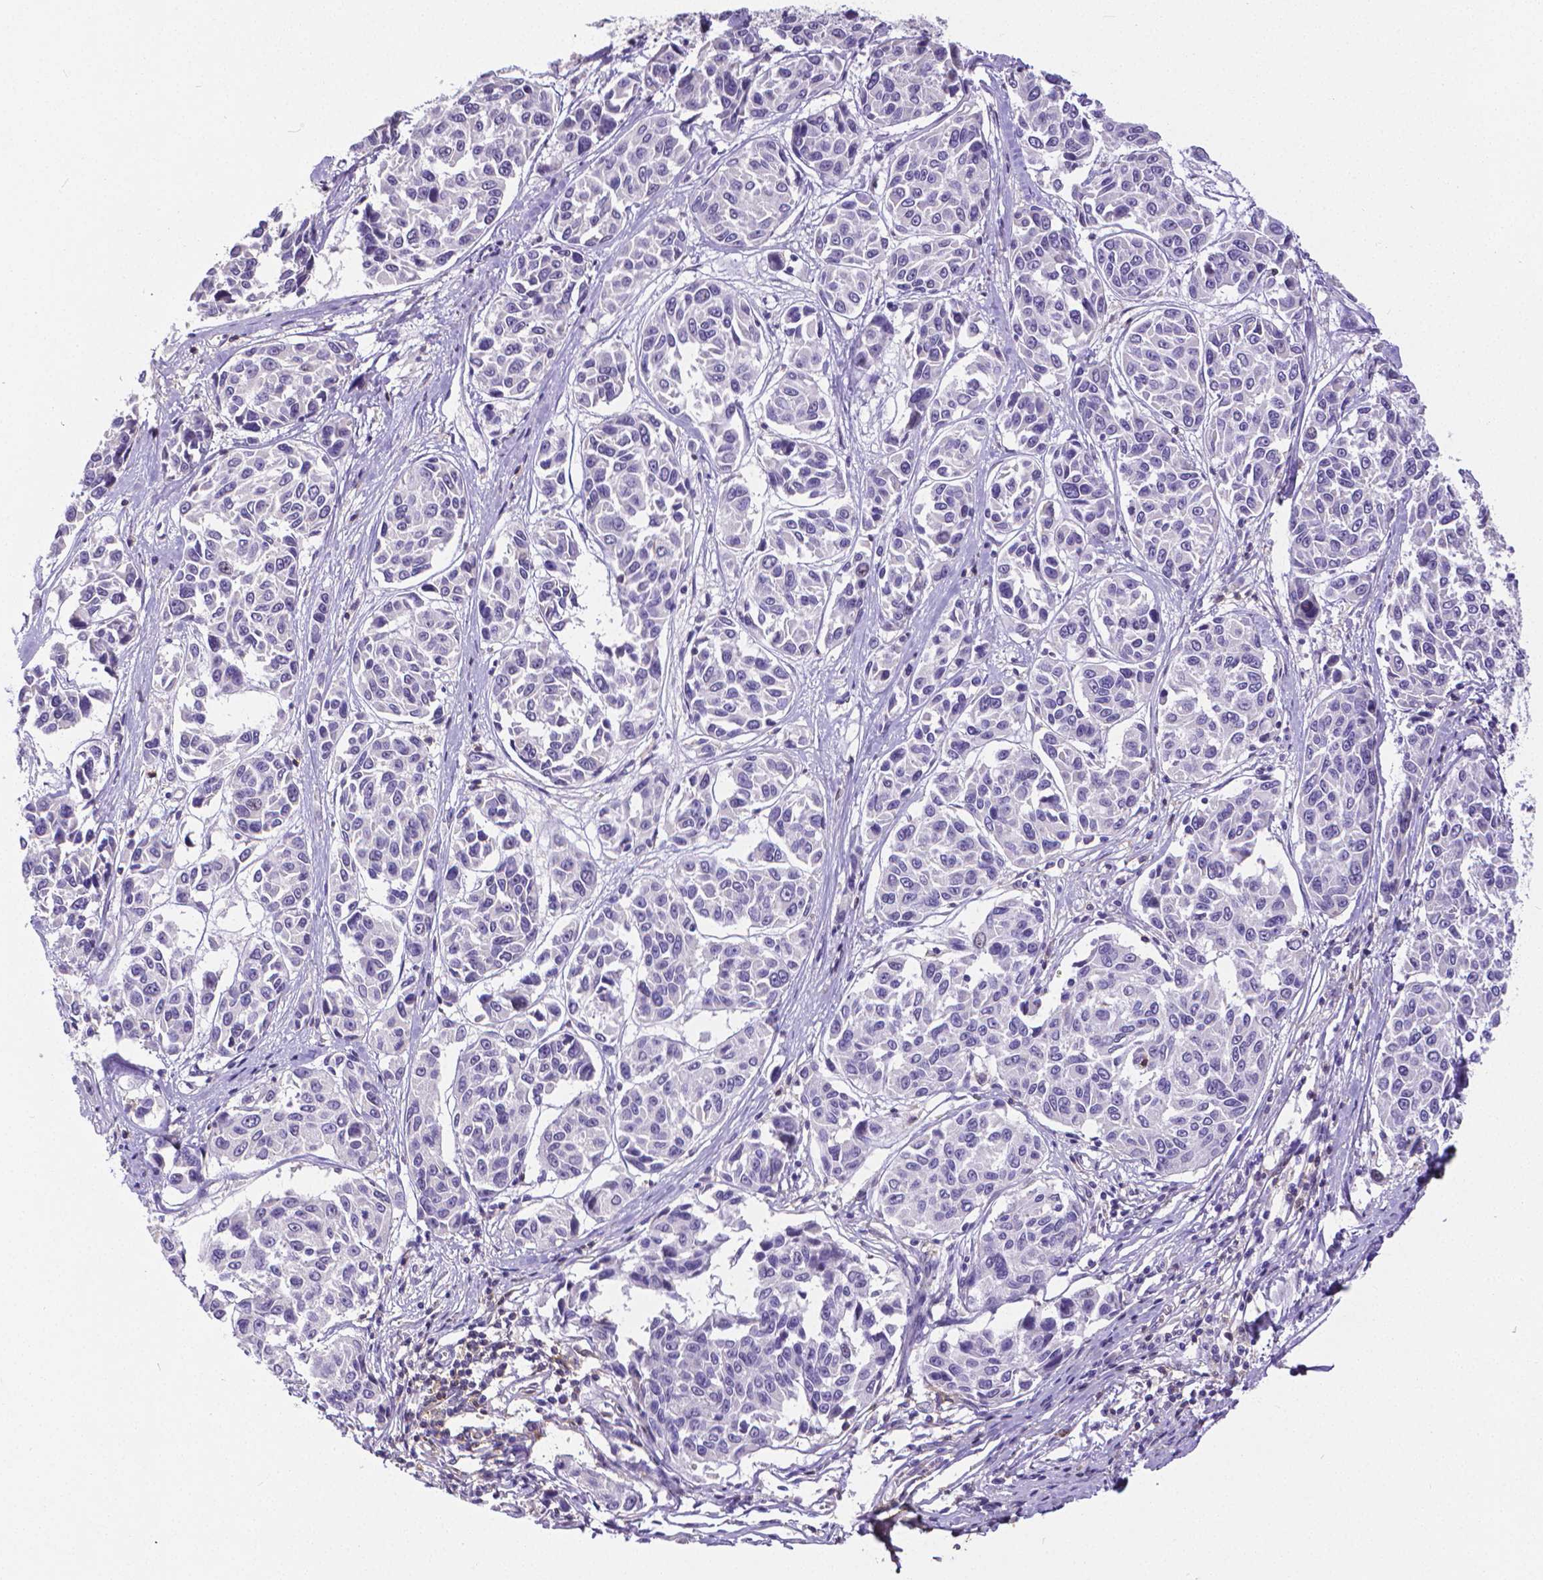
{"staining": {"intensity": "negative", "quantity": "none", "location": "none"}, "tissue": "melanoma", "cell_type": "Tumor cells", "image_type": "cancer", "snomed": [{"axis": "morphology", "description": "Malignant melanoma, NOS"}, {"axis": "topography", "description": "Skin"}], "caption": "This is an IHC image of human melanoma. There is no staining in tumor cells.", "gene": "CD4", "patient": {"sex": "female", "age": 66}}